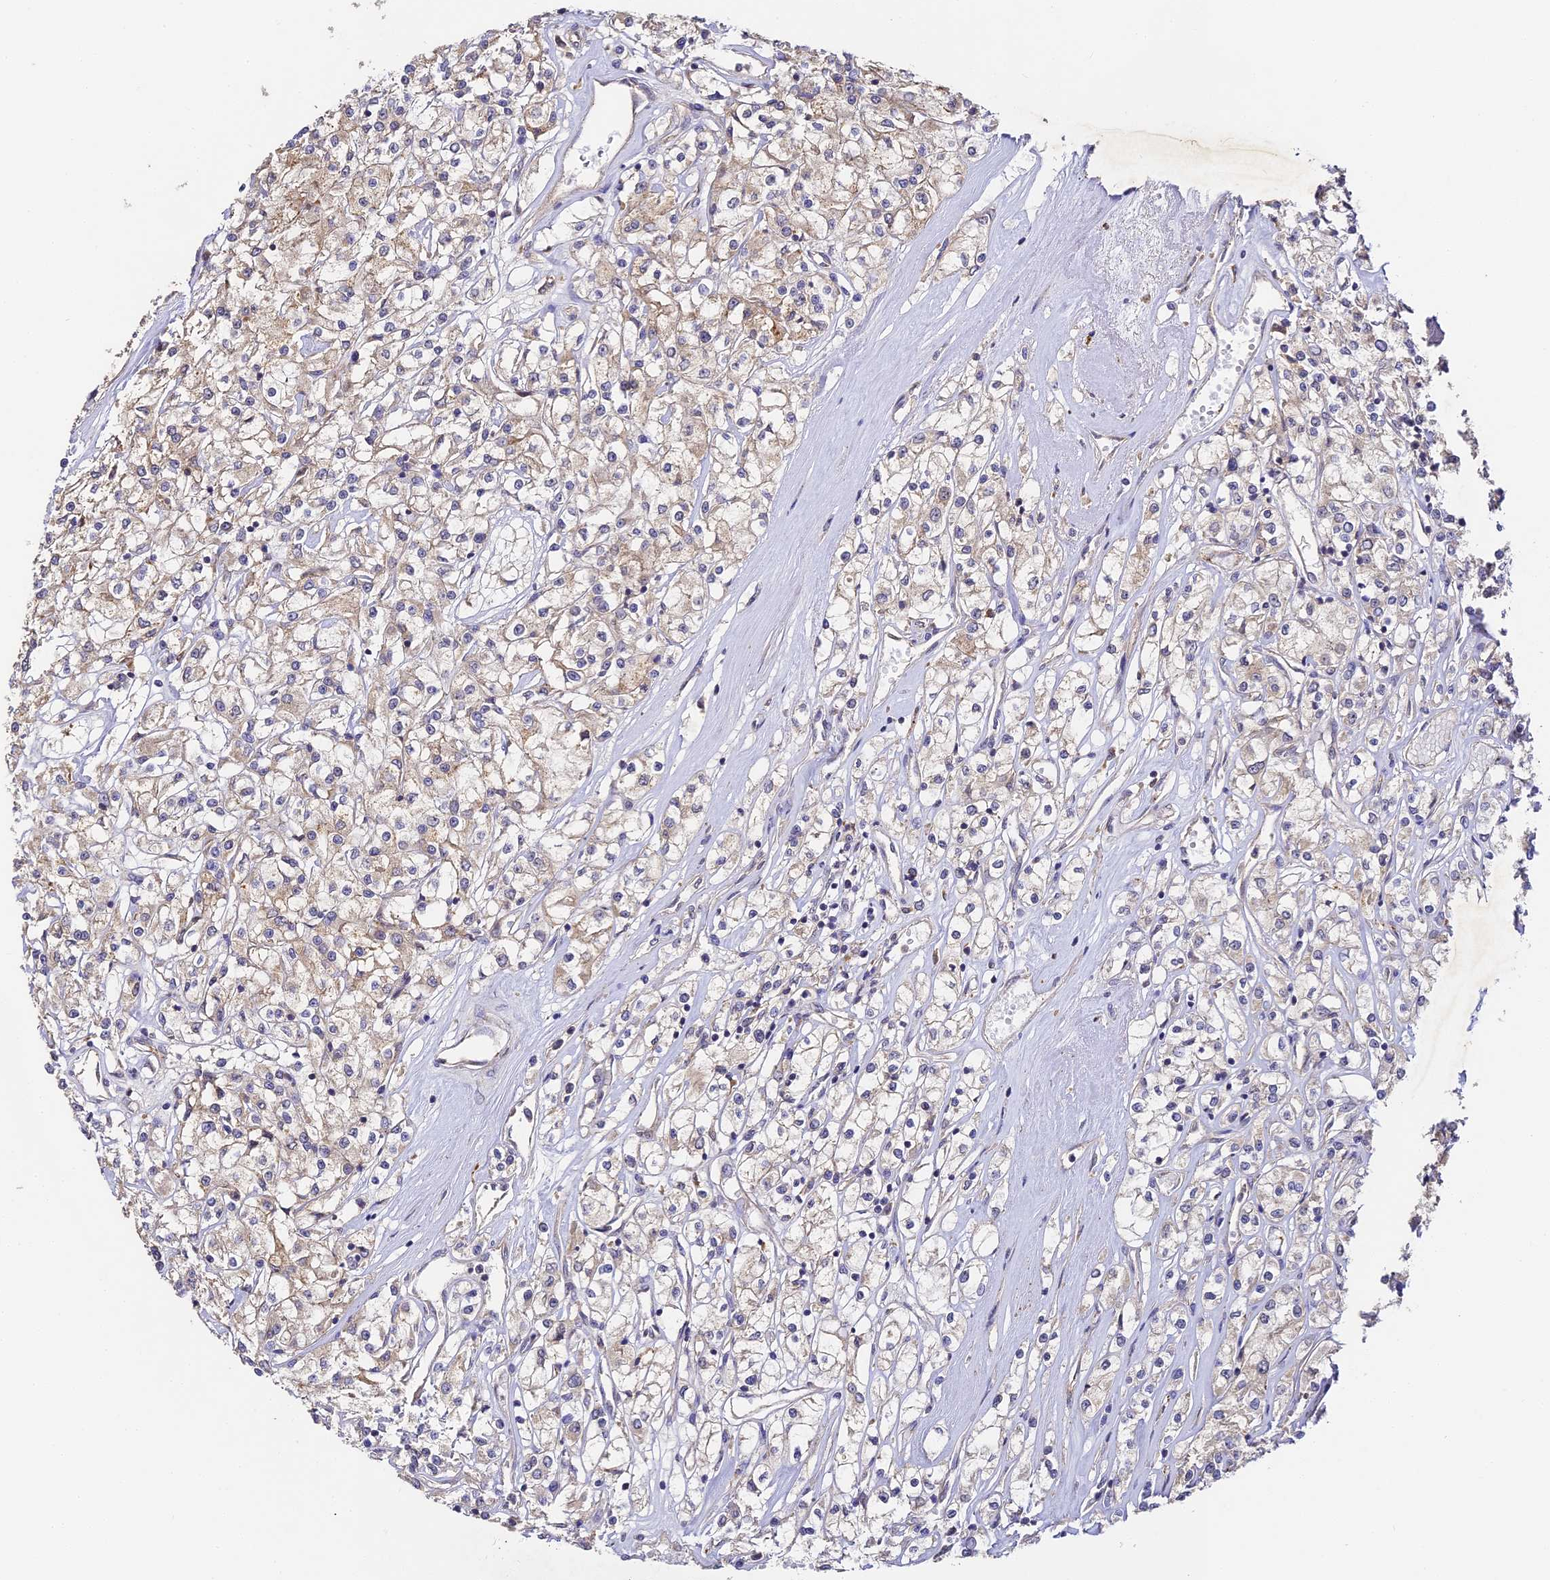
{"staining": {"intensity": "weak", "quantity": "25%-75%", "location": "cytoplasmic/membranous"}, "tissue": "renal cancer", "cell_type": "Tumor cells", "image_type": "cancer", "snomed": [{"axis": "morphology", "description": "Adenocarcinoma, NOS"}, {"axis": "topography", "description": "Kidney"}], "caption": "Immunohistochemical staining of human adenocarcinoma (renal) reveals low levels of weak cytoplasmic/membranous positivity in about 25%-75% of tumor cells. (Stains: DAB (3,3'-diaminobenzidine) in brown, nuclei in blue, Microscopy: brightfield microscopy at high magnification).", "gene": "YAE1", "patient": {"sex": "female", "age": 59}}